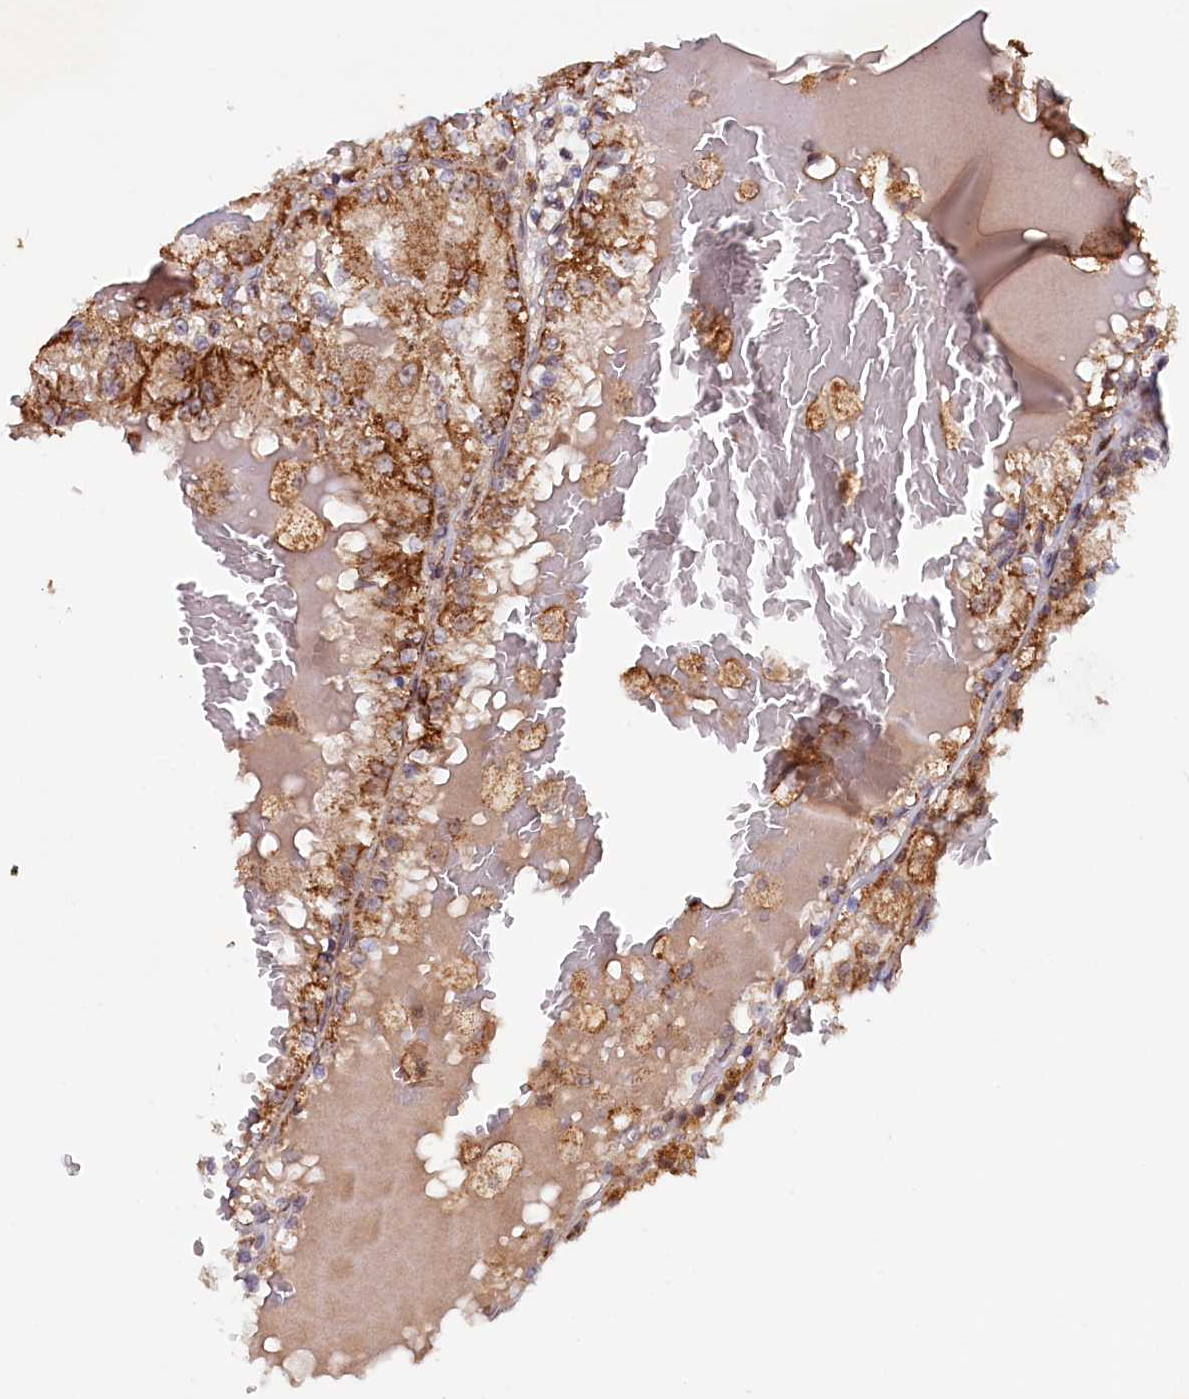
{"staining": {"intensity": "strong", "quantity": "25%-75%", "location": "cytoplasmic/membranous"}, "tissue": "renal cancer", "cell_type": "Tumor cells", "image_type": "cancer", "snomed": [{"axis": "morphology", "description": "Adenocarcinoma, NOS"}, {"axis": "topography", "description": "Kidney"}], "caption": "Renal cancer (adenocarcinoma) stained with a protein marker shows strong staining in tumor cells.", "gene": "DUS3L", "patient": {"sex": "female", "age": 56}}